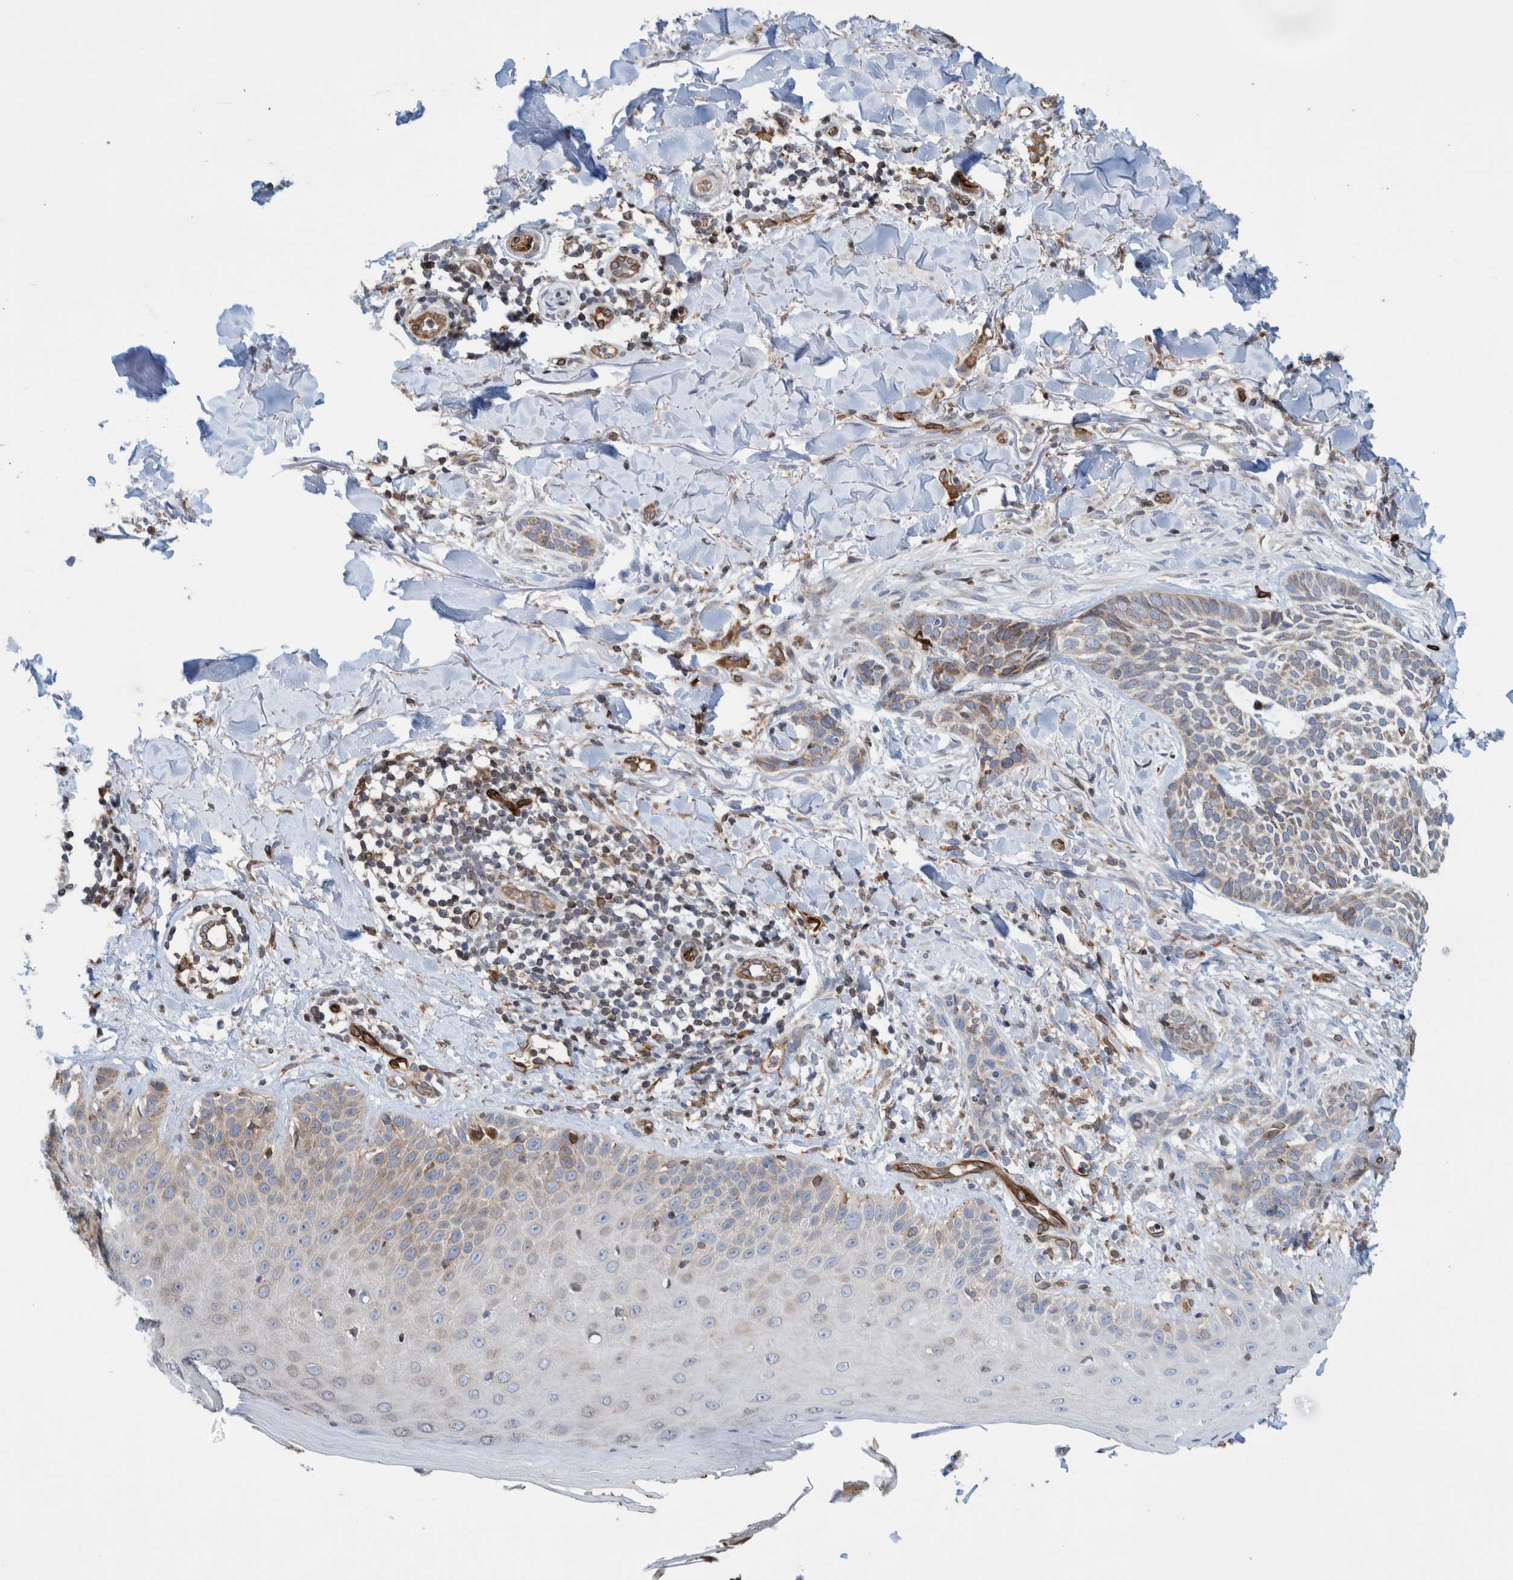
{"staining": {"intensity": "weak", "quantity": "<25%", "location": "cytoplasmic/membranous"}, "tissue": "skin cancer", "cell_type": "Tumor cells", "image_type": "cancer", "snomed": [{"axis": "morphology", "description": "Normal tissue, NOS"}, {"axis": "morphology", "description": "Basal cell carcinoma"}, {"axis": "topography", "description": "Skin"}], "caption": "Skin cancer (basal cell carcinoma) was stained to show a protein in brown. There is no significant positivity in tumor cells.", "gene": "THEM6", "patient": {"sex": "male", "age": 67}}